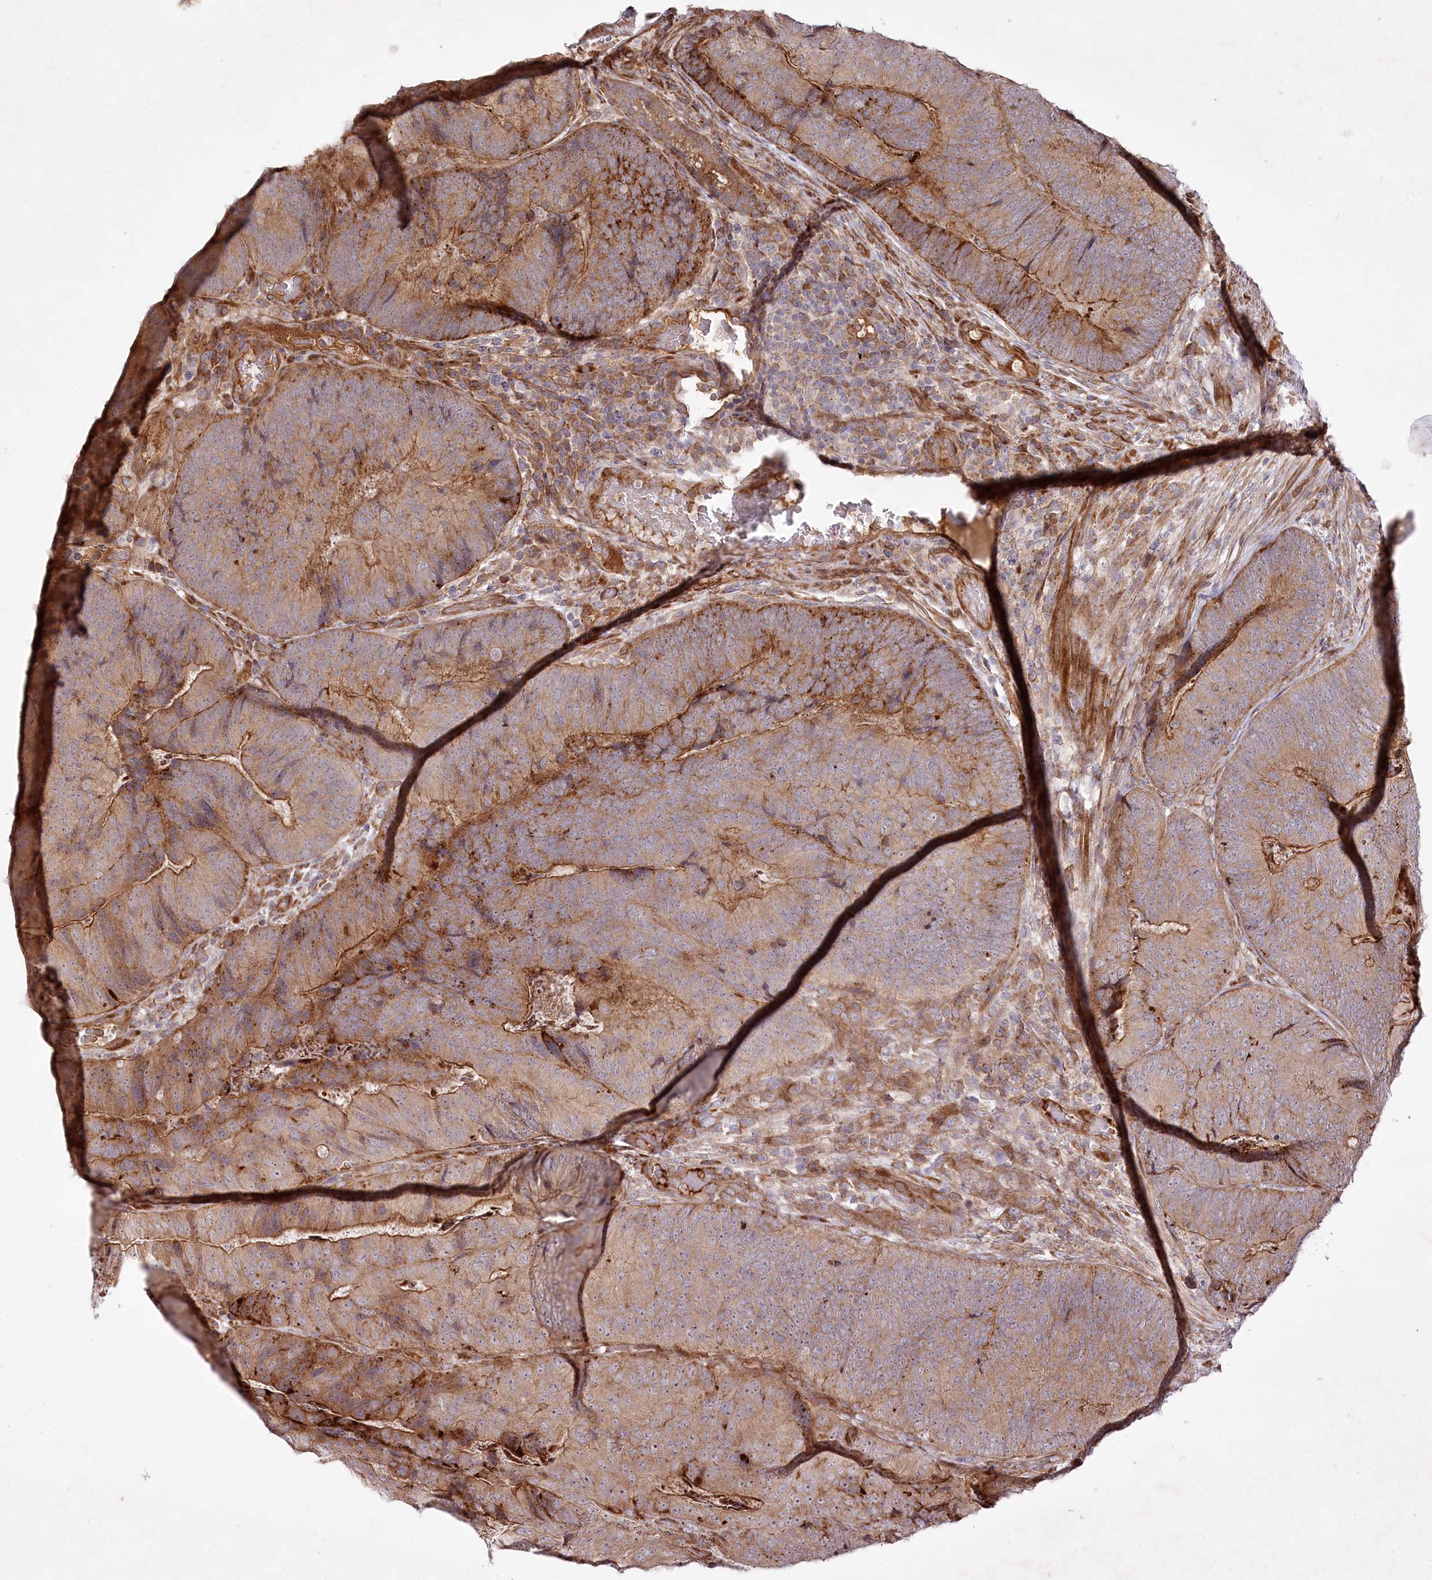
{"staining": {"intensity": "moderate", "quantity": ">75%", "location": "cytoplasmic/membranous"}, "tissue": "colorectal cancer", "cell_type": "Tumor cells", "image_type": "cancer", "snomed": [{"axis": "morphology", "description": "Adenocarcinoma, NOS"}, {"axis": "topography", "description": "Colon"}], "caption": "Protein analysis of colorectal adenocarcinoma tissue shows moderate cytoplasmic/membranous positivity in about >75% of tumor cells.", "gene": "PSTK", "patient": {"sex": "female", "age": 67}}